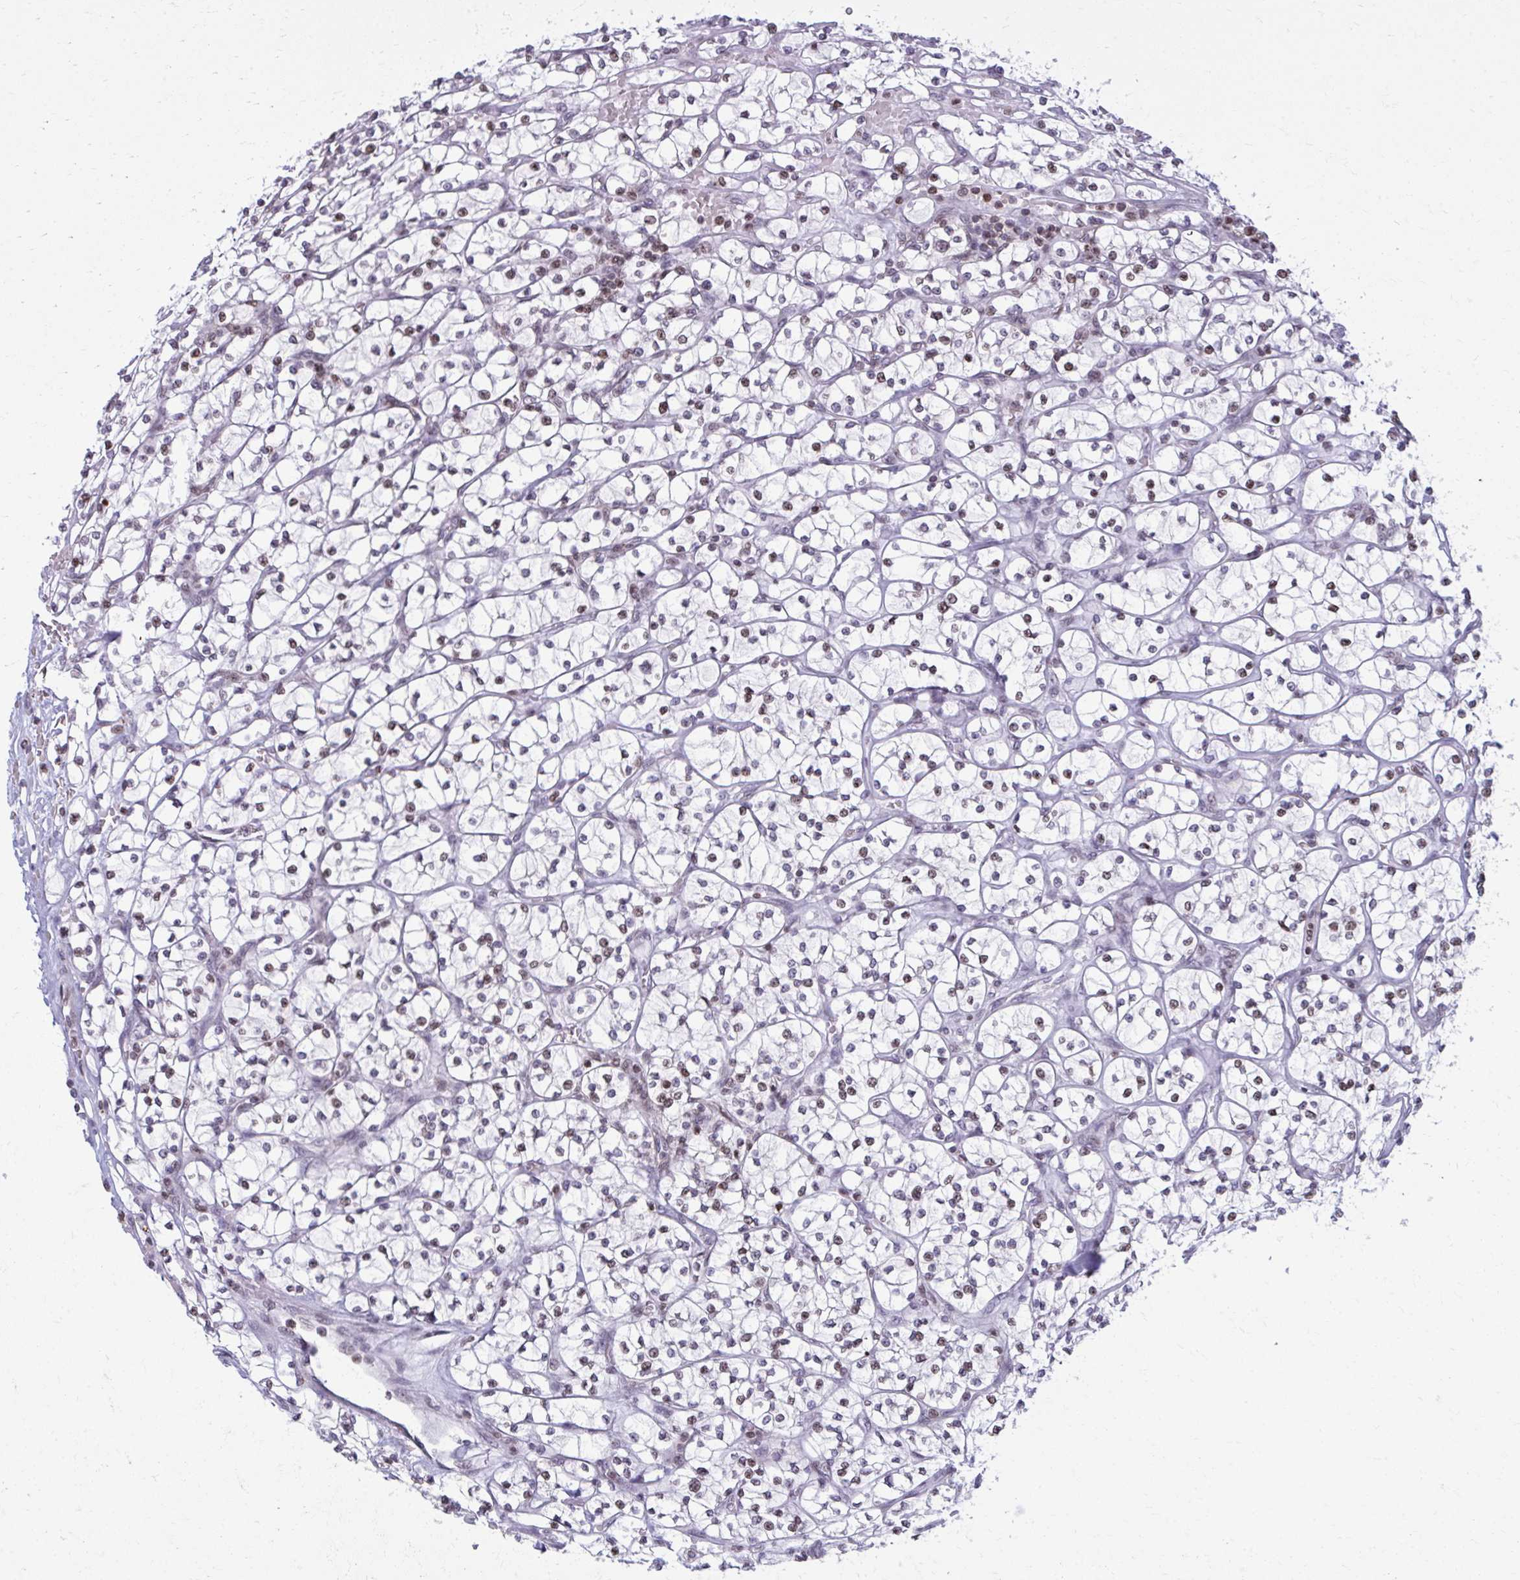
{"staining": {"intensity": "weak", "quantity": "25%-75%", "location": "nuclear"}, "tissue": "renal cancer", "cell_type": "Tumor cells", "image_type": "cancer", "snomed": [{"axis": "morphology", "description": "Adenocarcinoma, NOS"}, {"axis": "topography", "description": "Kidney"}], "caption": "Tumor cells show weak nuclear positivity in approximately 25%-75% of cells in renal cancer (adenocarcinoma).", "gene": "AP5M1", "patient": {"sex": "female", "age": 64}}